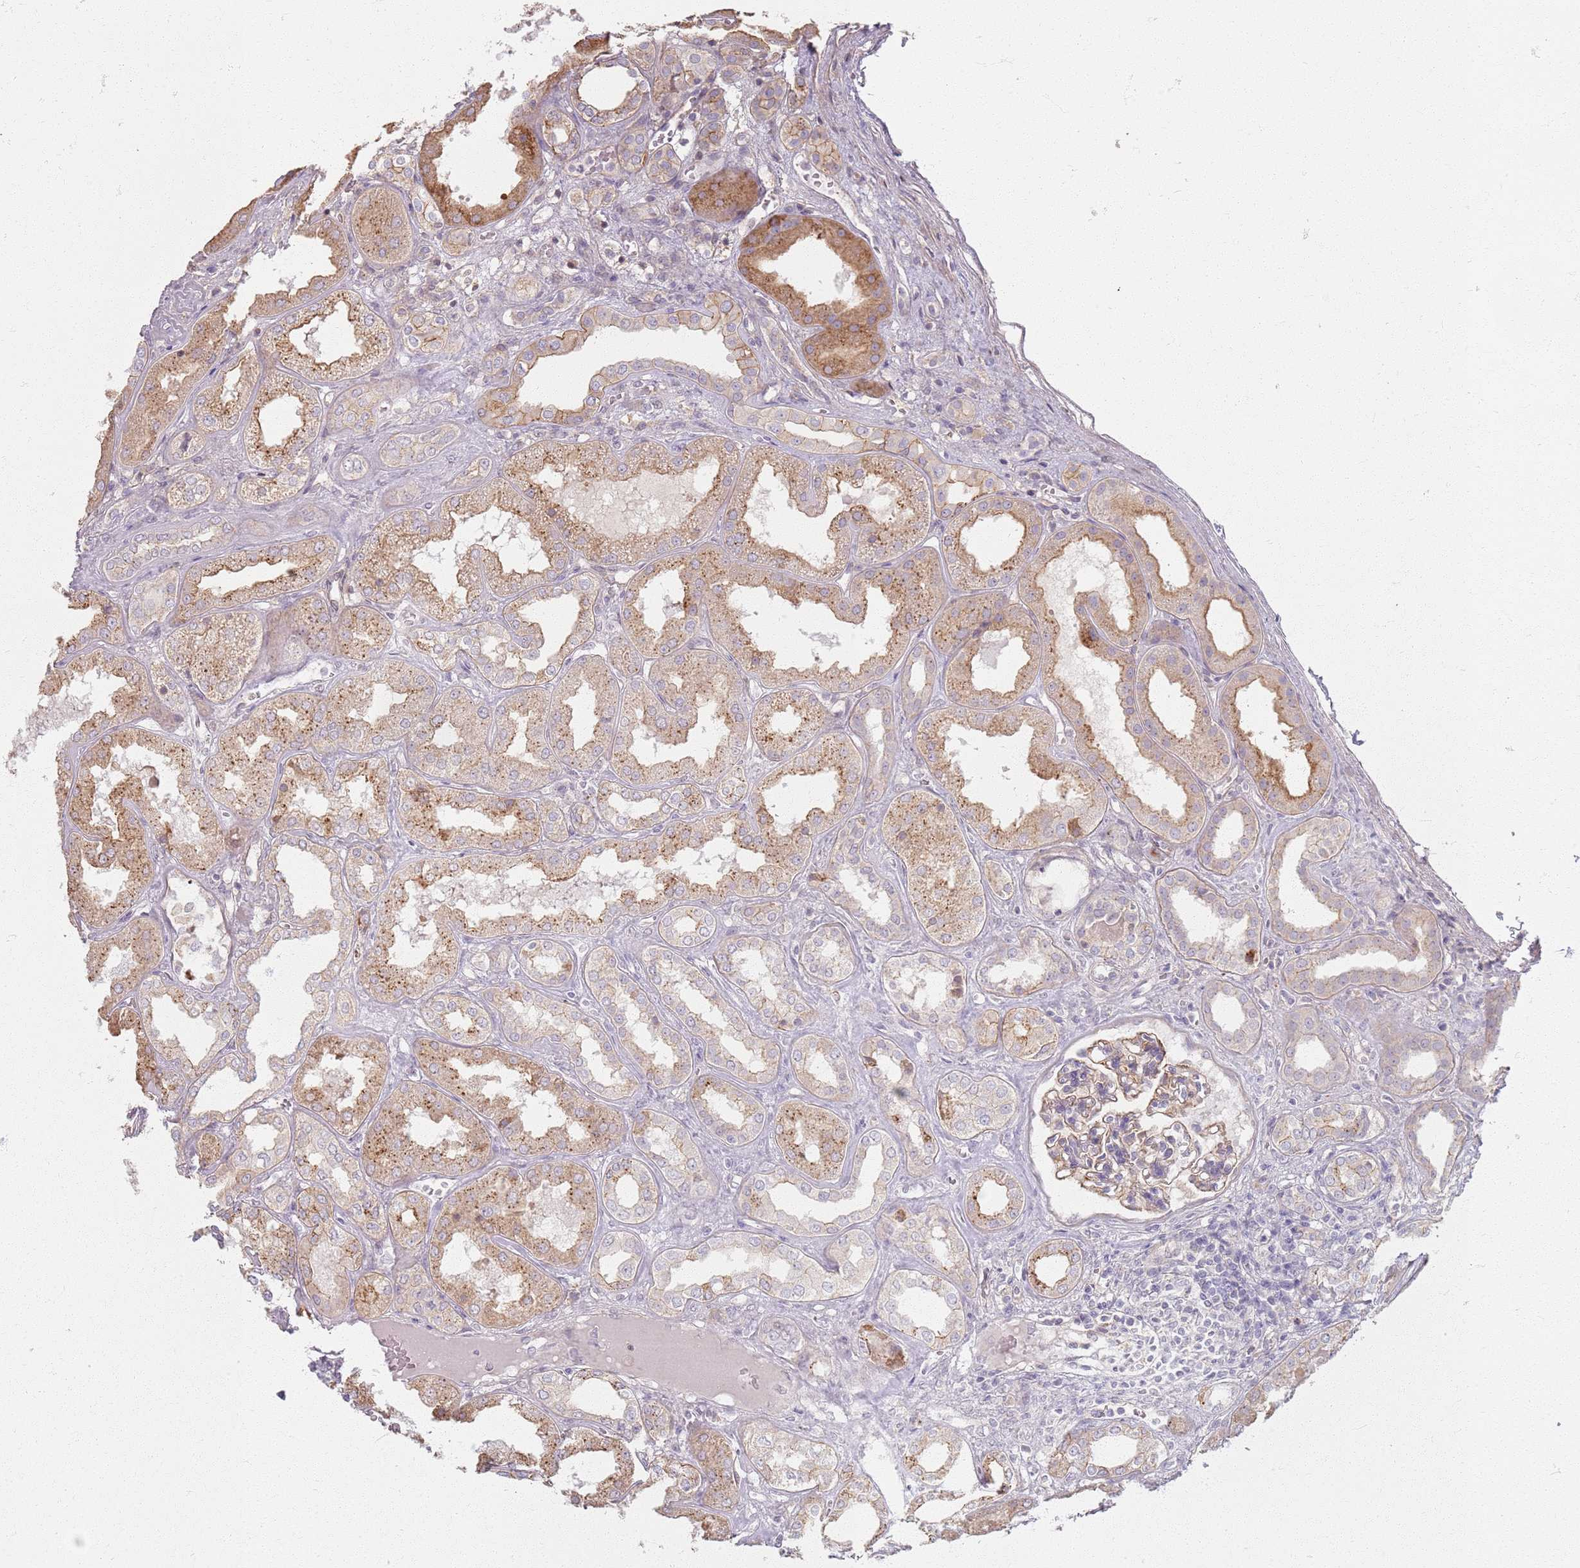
{"staining": {"intensity": "weak", "quantity": "25%-75%", "location": "cytoplasmic/membranous"}, "tissue": "kidney", "cell_type": "Cells in glomeruli", "image_type": "normal", "snomed": [{"axis": "morphology", "description": "Normal tissue, NOS"}, {"axis": "topography", "description": "Kidney"}], "caption": "Cells in glomeruli display weak cytoplasmic/membranous expression in about 25%-75% of cells in unremarkable kidney. Immunohistochemistry (ihc) stains the protein in brown and the nuclei are stained blue.", "gene": "KCNA5", "patient": {"sex": "female", "age": 56}}